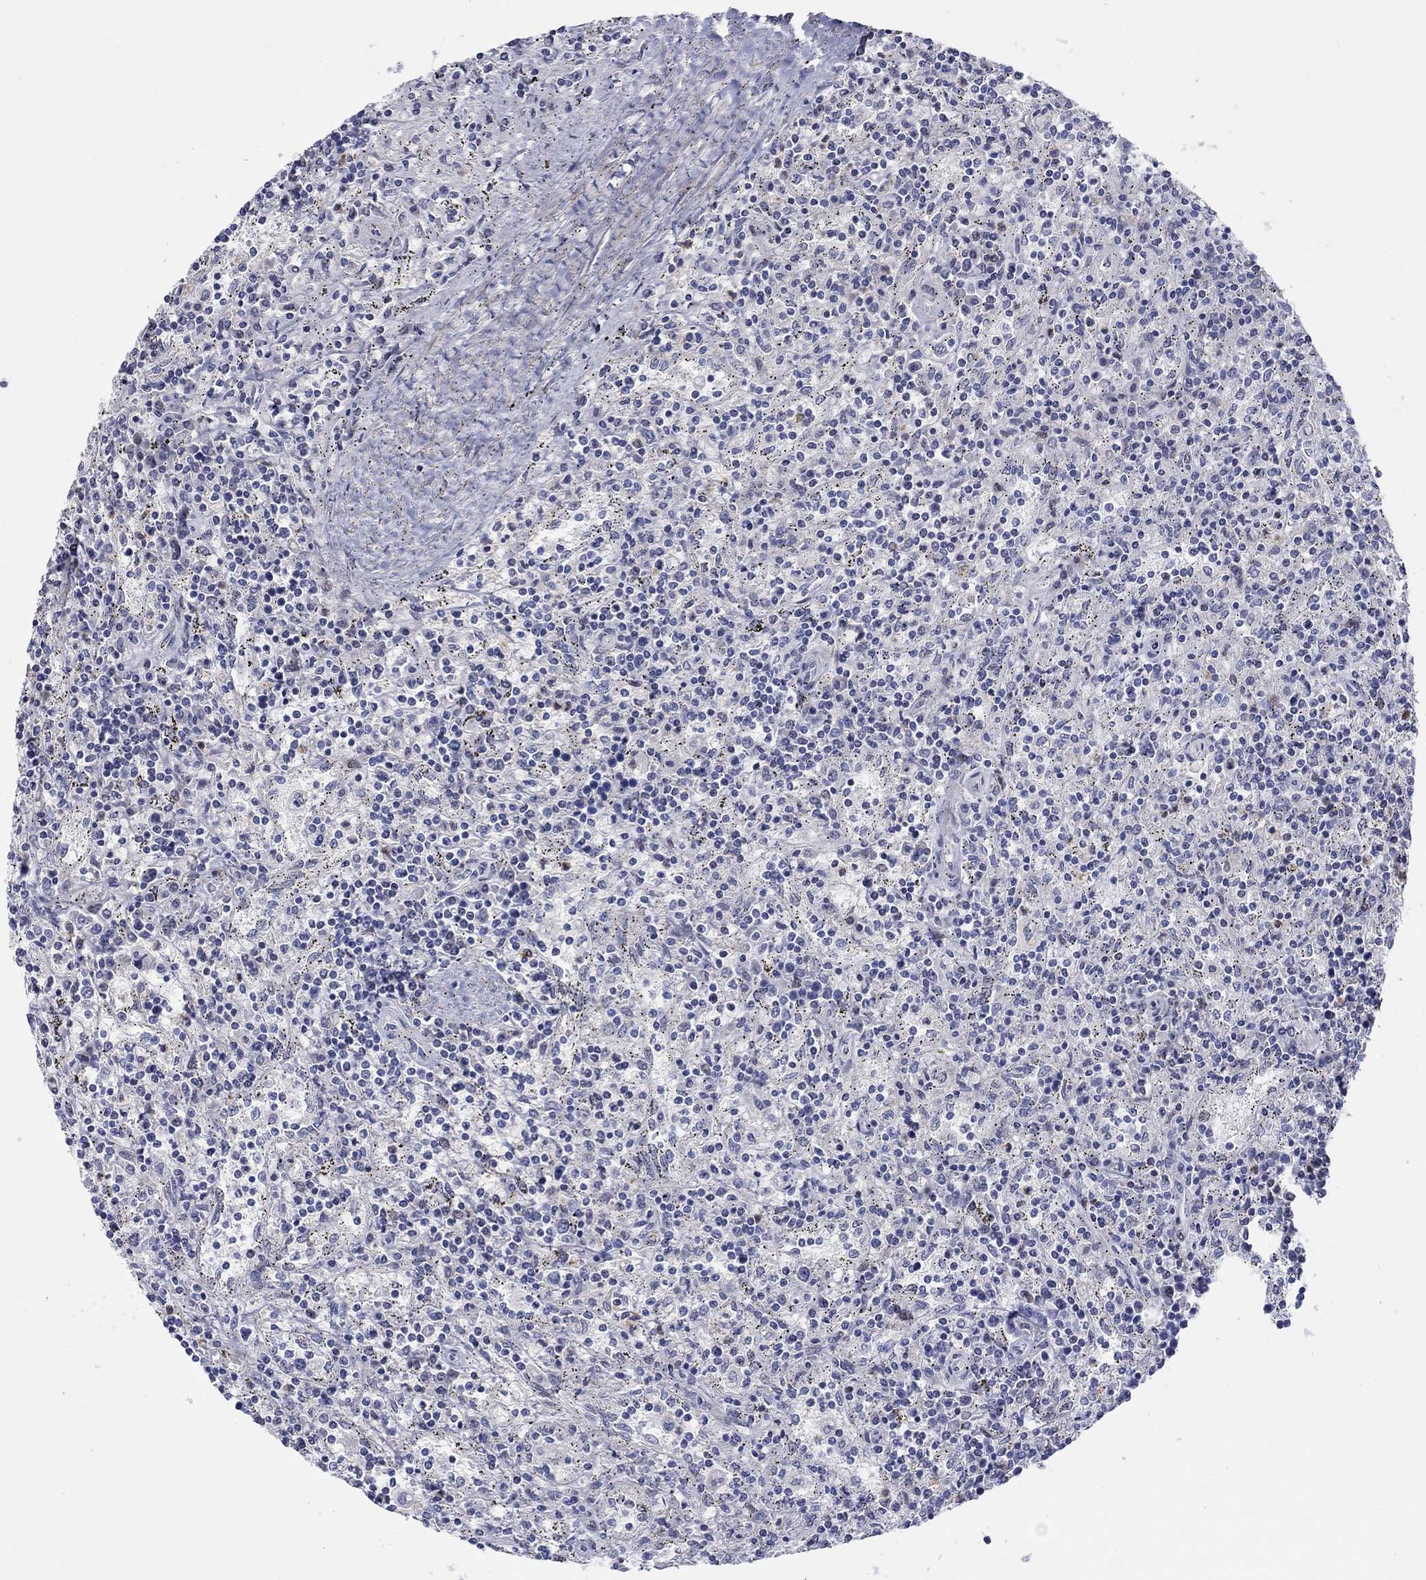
{"staining": {"intensity": "negative", "quantity": "none", "location": "none"}, "tissue": "lymphoma", "cell_type": "Tumor cells", "image_type": "cancer", "snomed": [{"axis": "morphology", "description": "Malignant lymphoma, non-Hodgkin's type, Low grade"}, {"axis": "topography", "description": "Spleen"}], "caption": "A high-resolution histopathology image shows IHC staining of malignant lymphoma, non-Hodgkin's type (low-grade), which shows no significant expression in tumor cells.", "gene": "ARHGAP36", "patient": {"sex": "male", "age": 62}}